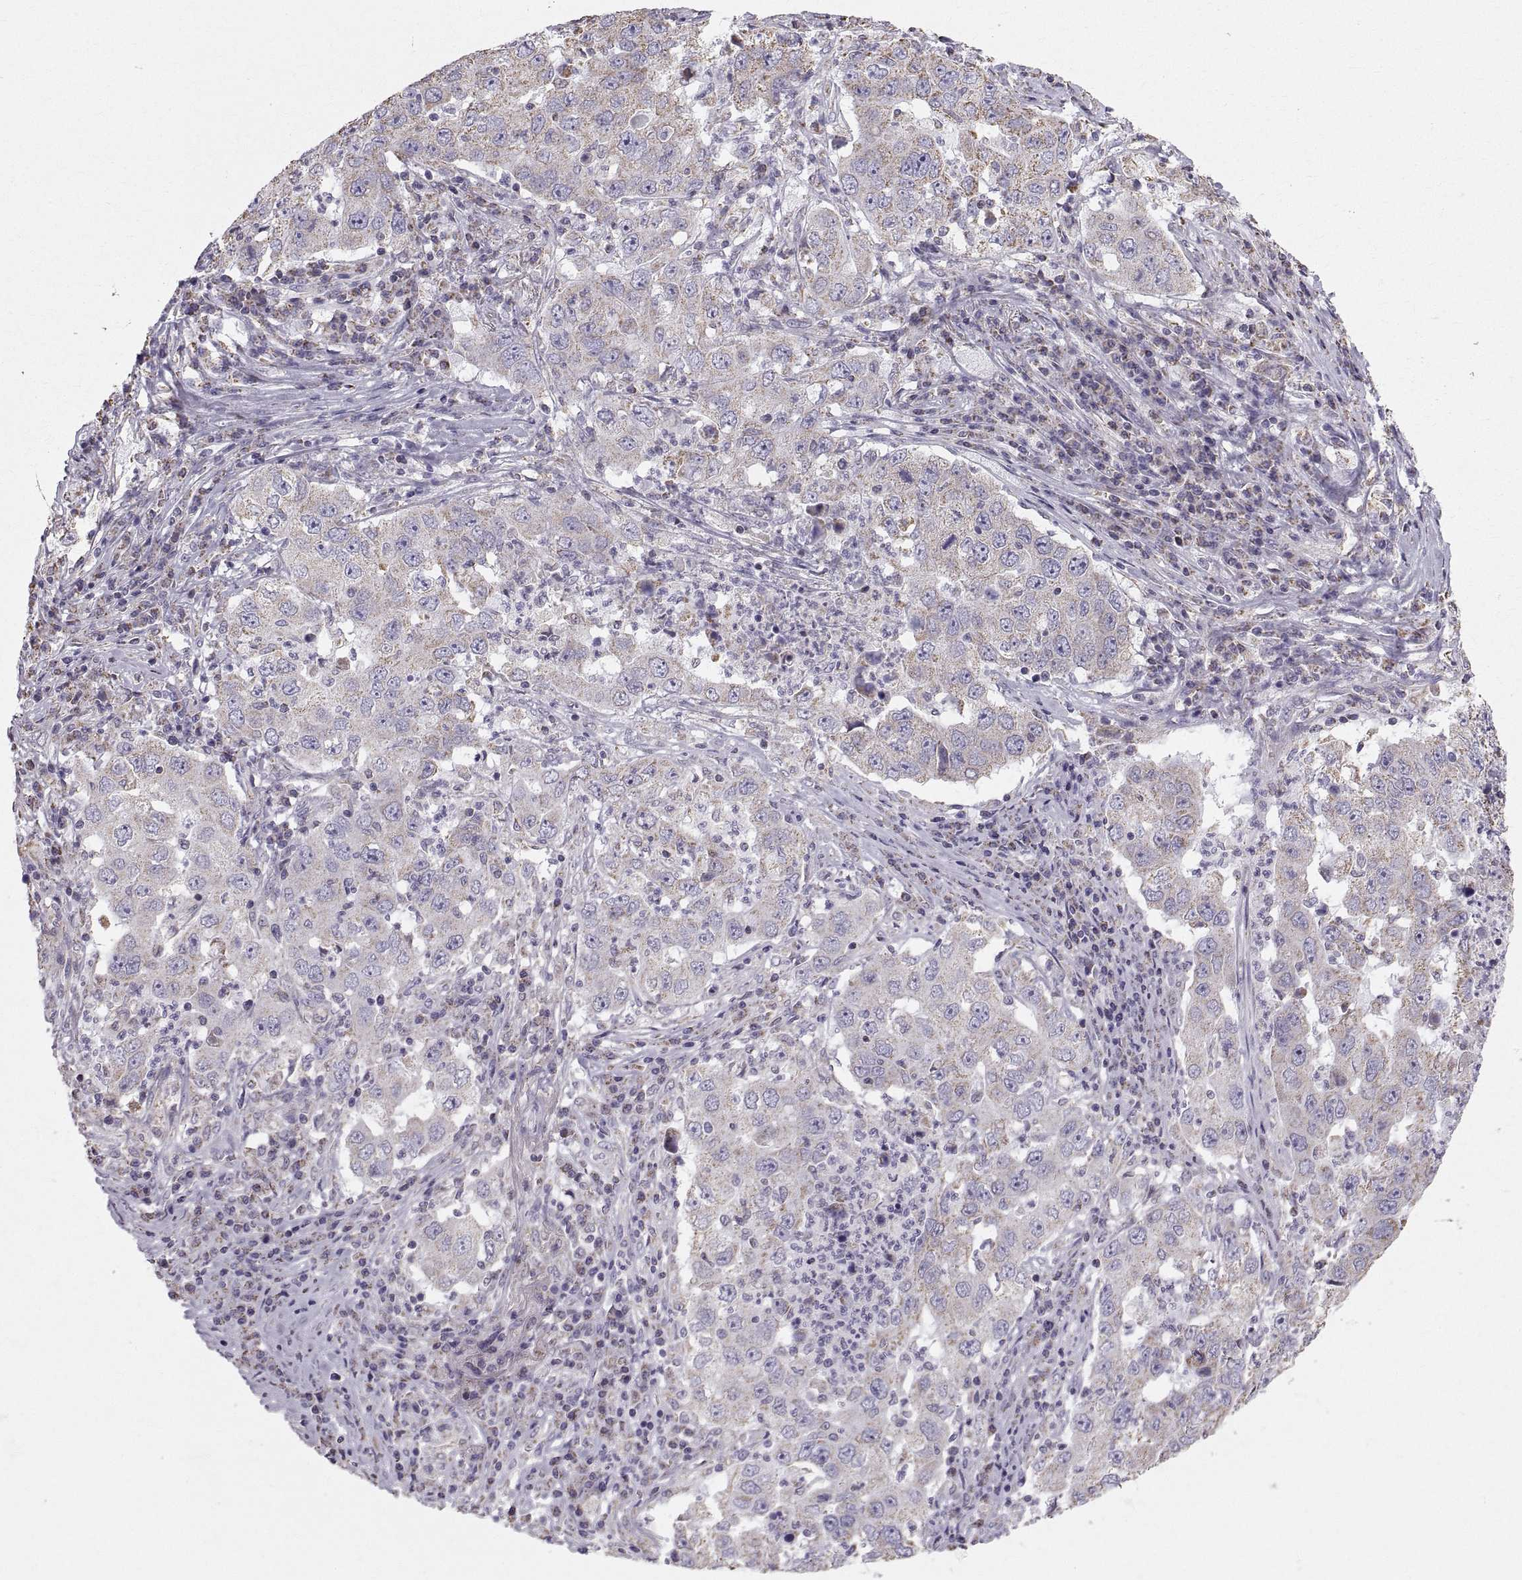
{"staining": {"intensity": "weak", "quantity": "25%-75%", "location": "cytoplasmic/membranous"}, "tissue": "lung cancer", "cell_type": "Tumor cells", "image_type": "cancer", "snomed": [{"axis": "morphology", "description": "Adenocarcinoma, NOS"}, {"axis": "topography", "description": "Lung"}], "caption": "Lung cancer (adenocarcinoma) stained with immunohistochemistry displays weak cytoplasmic/membranous expression in approximately 25%-75% of tumor cells. Immunohistochemistry (ihc) stains the protein of interest in brown and the nuclei are stained blue.", "gene": "STMND1", "patient": {"sex": "male", "age": 73}}